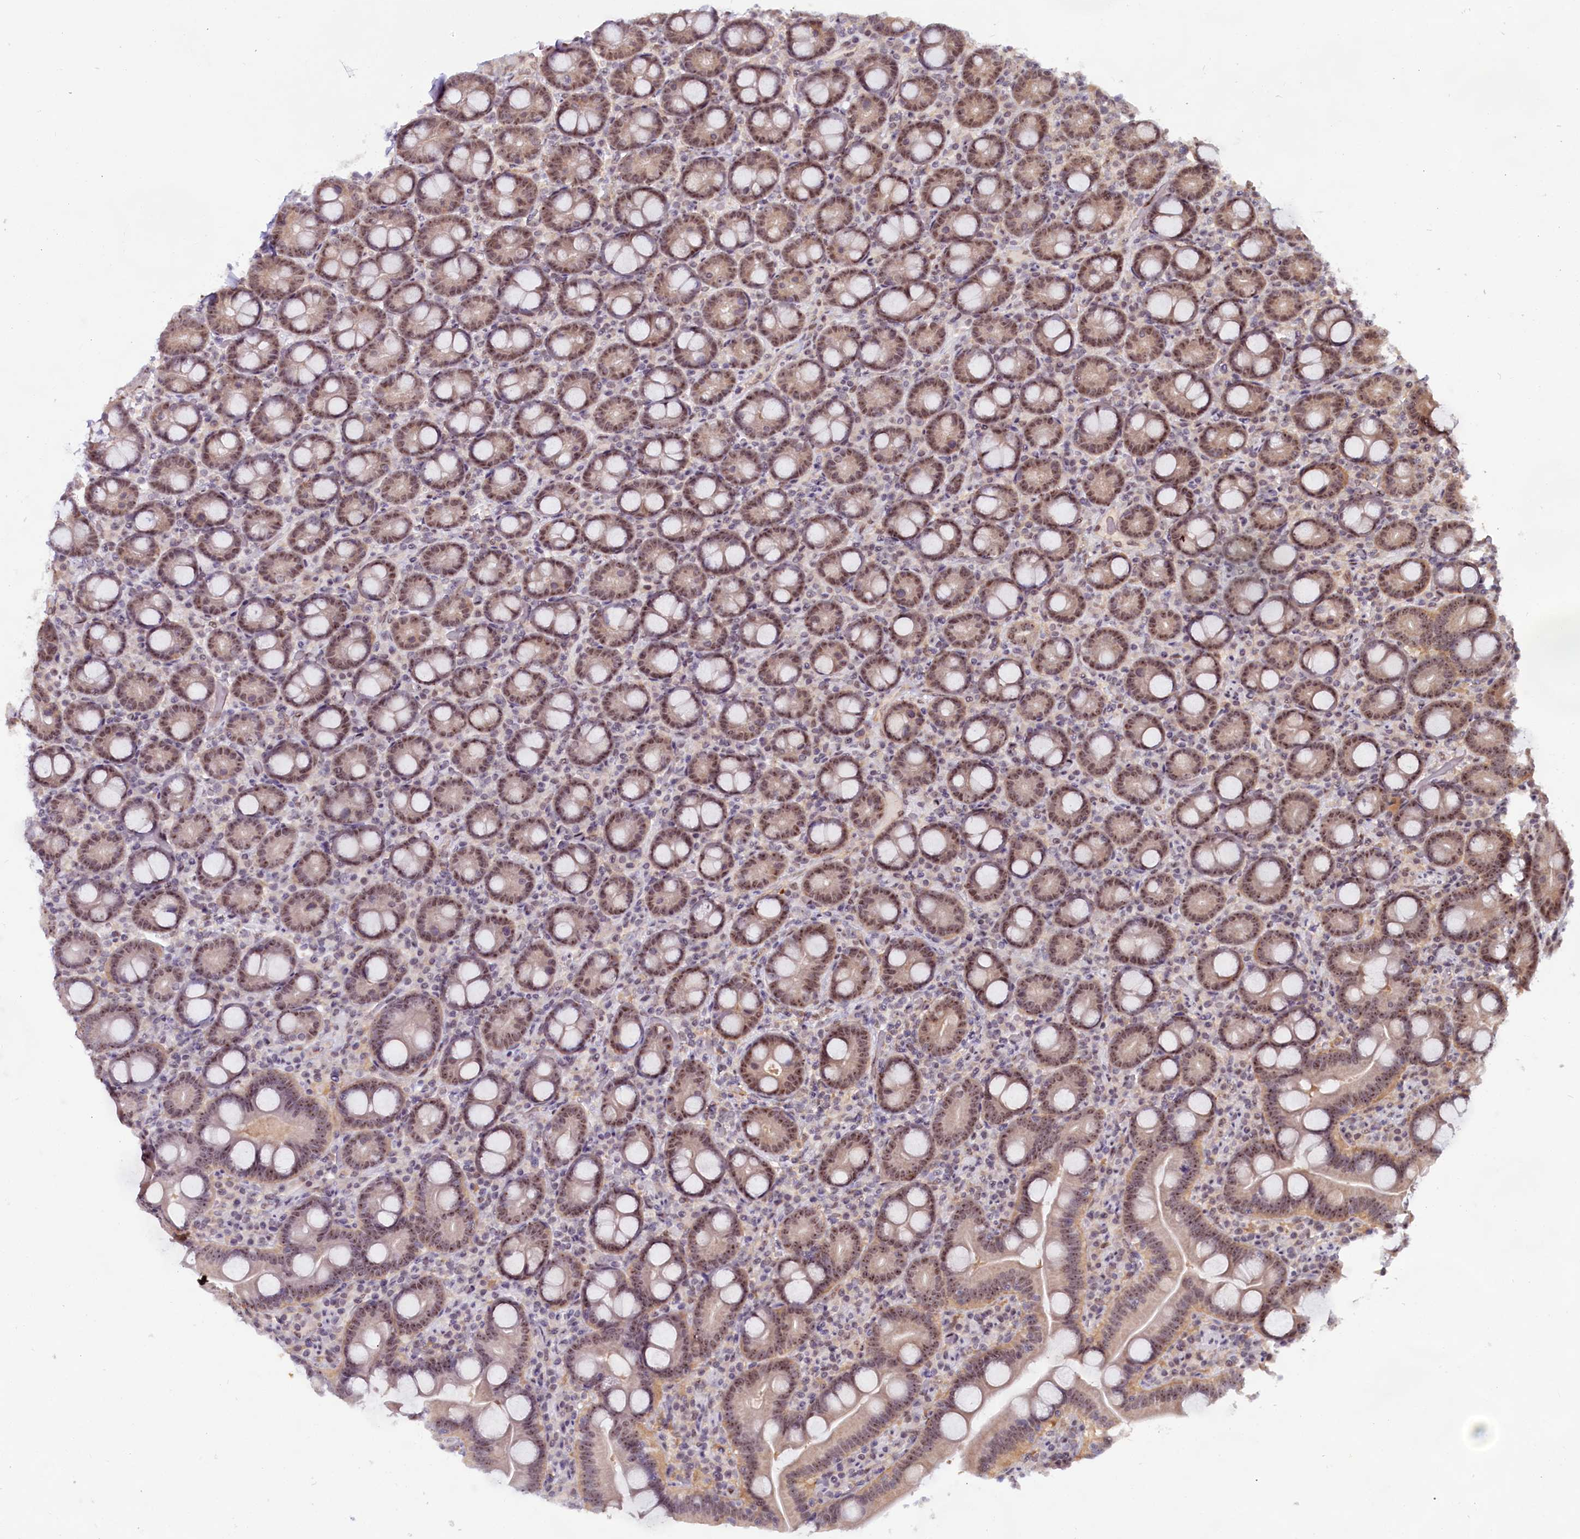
{"staining": {"intensity": "moderate", "quantity": "25%-75%", "location": "cytoplasmic/membranous,nuclear"}, "tissue": "duodenum", "cell_type": "Glandular cells", "image_type": "normal", "snomed": [{"axis": "morphology", "description": "Normal tissue, NOS"}, {"axis": "topography", "description": "Duodenum"}], "caption": "Brown immunohistochemical staining in normal human duodenum demonstrates moderate cytoplasmic/membranous,nuclear expression in about 25%-75% of glandular cells. Nuclei are stained in blue.", "gene": "C1D", "patient": {"sex": "male", "age": 55}}